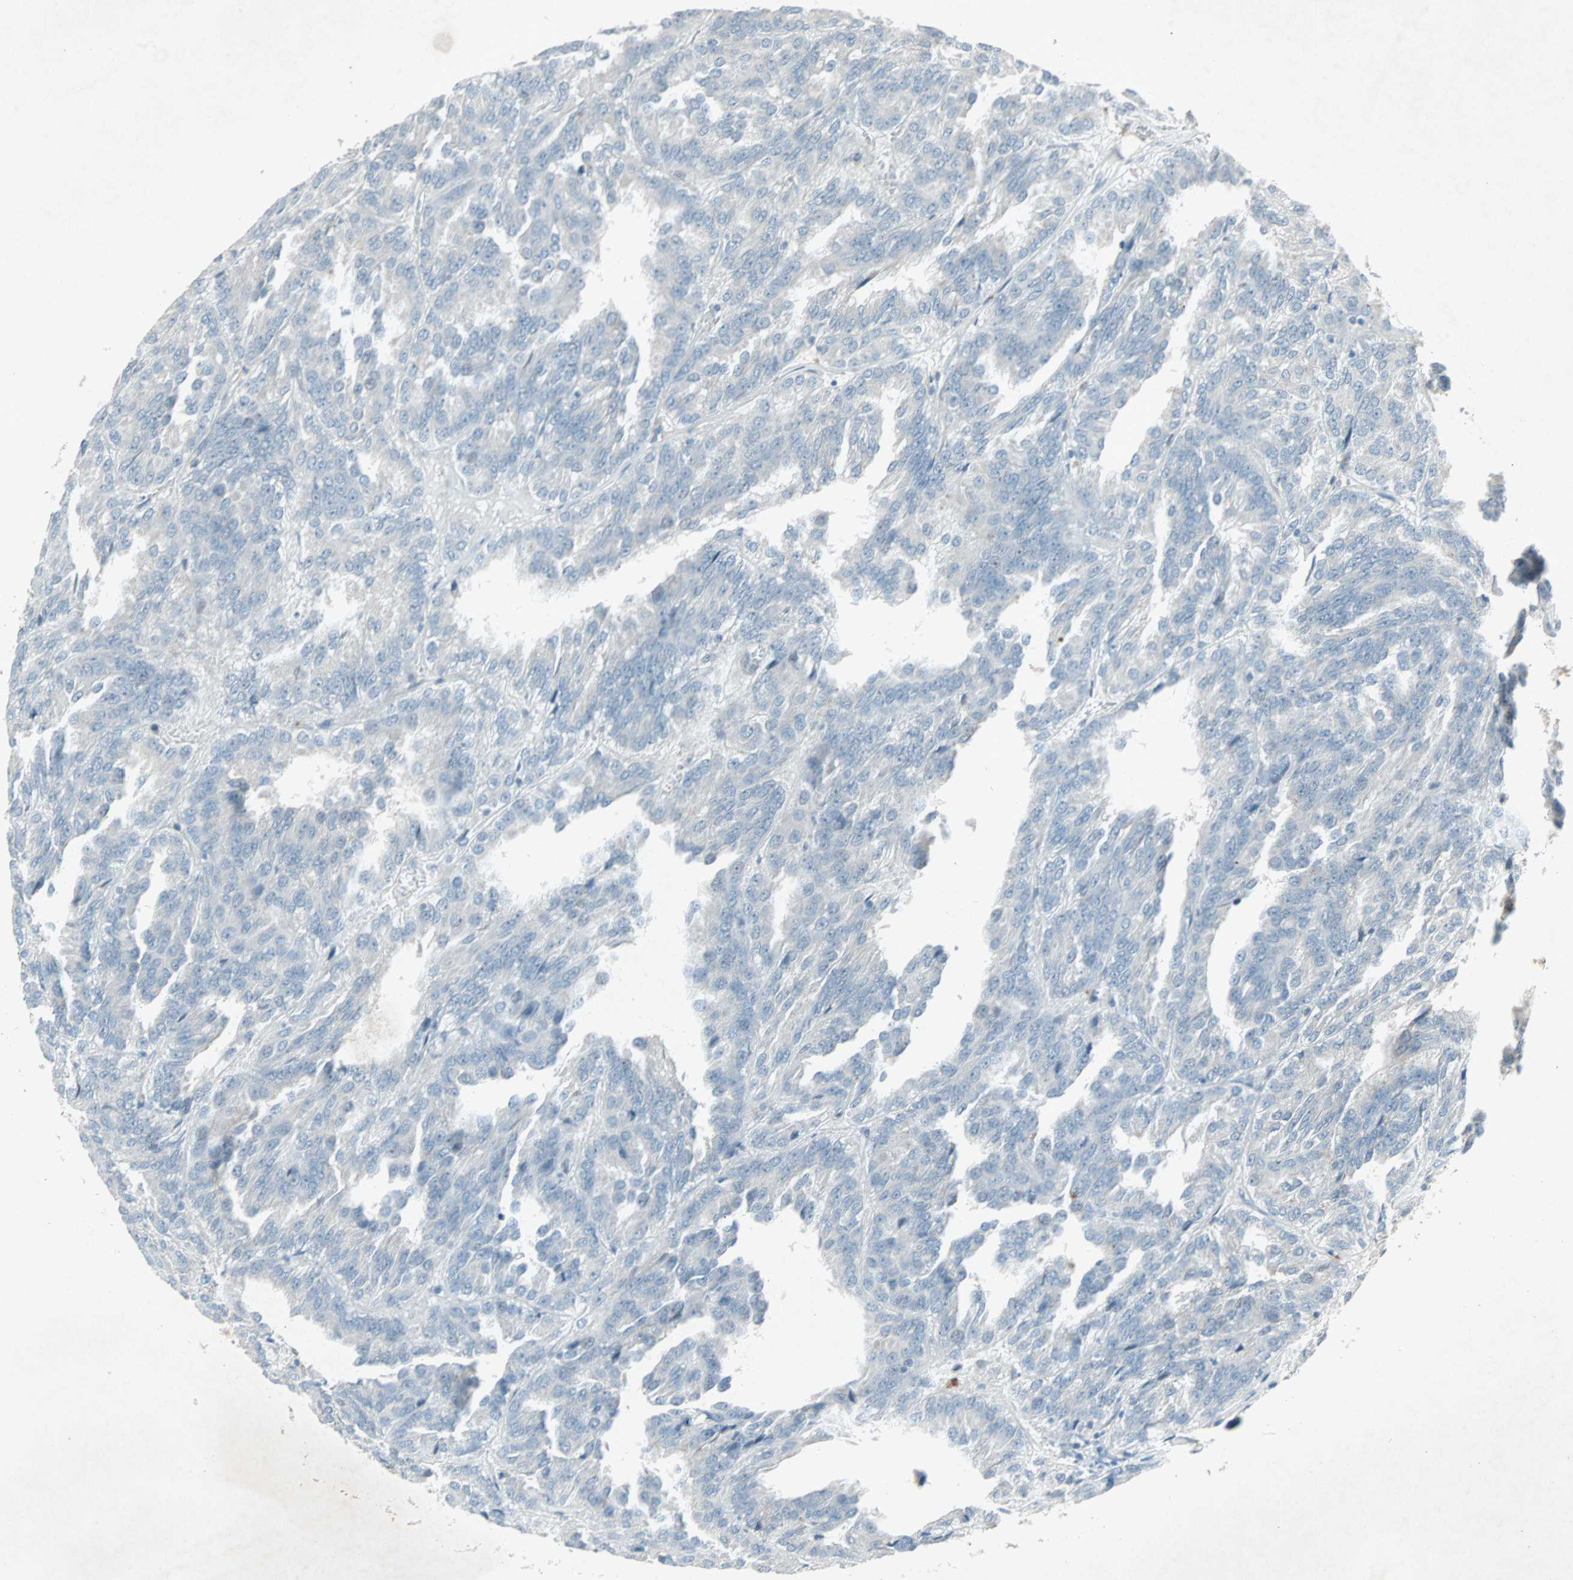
{"staining": {"intensity": "negative", "quantity": "none", "location": "none"}, "tissue": "renal cancer", "cell_type": "Tumor cells", "image_type": "cancer", "snomed": [{"axis": "morphology", "description": "Adenocarcinoma, NOS"}, {"axis": "topography", "description": "Kidney"}], "caption": "An image of human renal cancer is negative for staining in tumor cells. (DAB (3,3'-diaminobenzidine) immunohistochemistry with hematoxylin counter stain).", "gene": "LANCL3", "patient": {"sex": "male", "age": 46}}